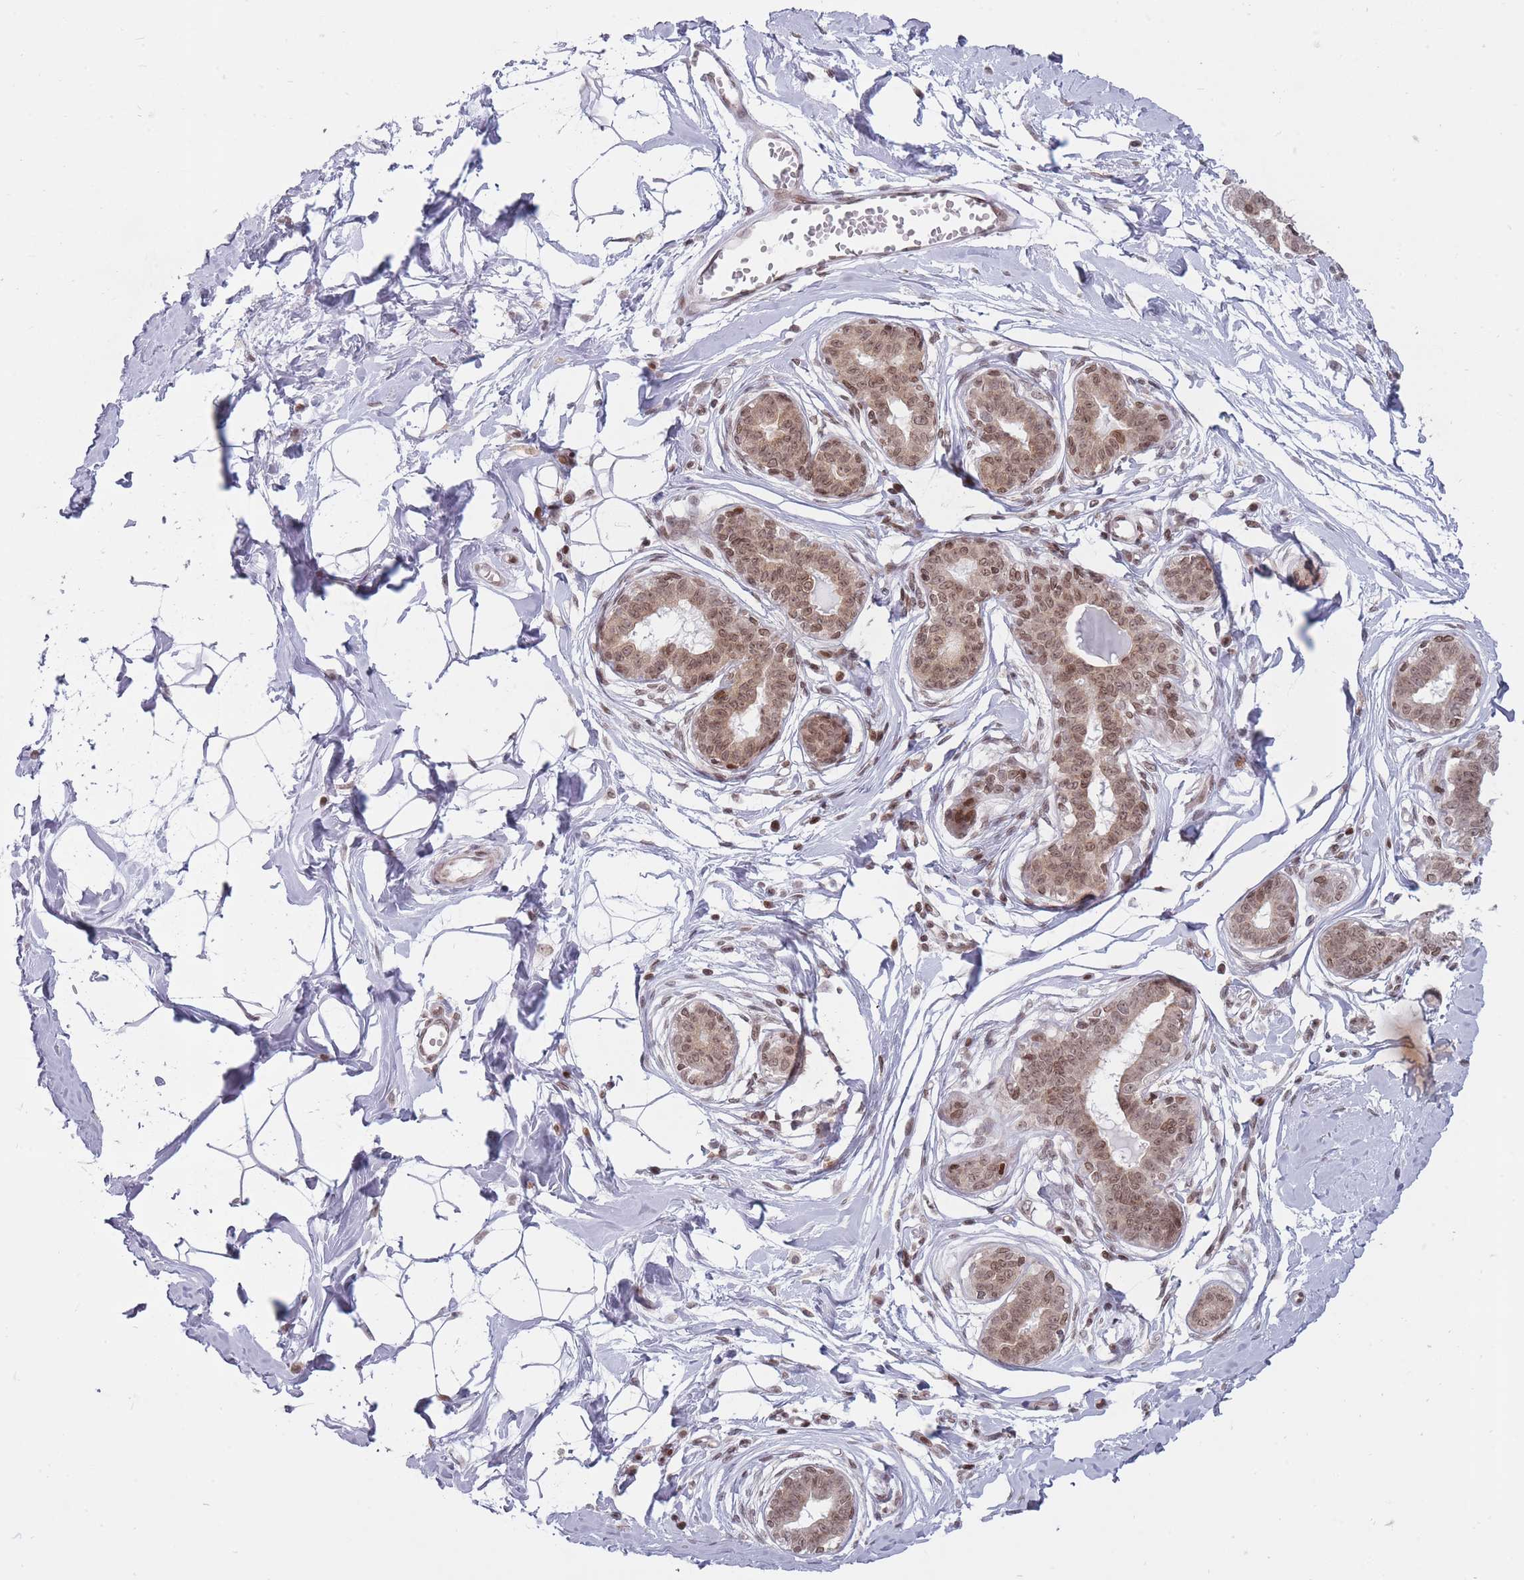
{"staining": {"intensity": "negative", "quantity": "none", "location": "none"}, "tissue": "breast", "cell_type": "Adipocytes", "image_type": "normal", "snomed": [{"axis": "morphology", "description": "Normal tissue, NOS"}, {"axis": "topography", "description": "Breast"}], "caption": "DAB (3,3'-diaminobenzidine) immunohistochemical staining of unremarkable breast reveals no significant expression in adipocytes.", "gene": "TMC6", "patient": {"sex": "female", "age": 45}}